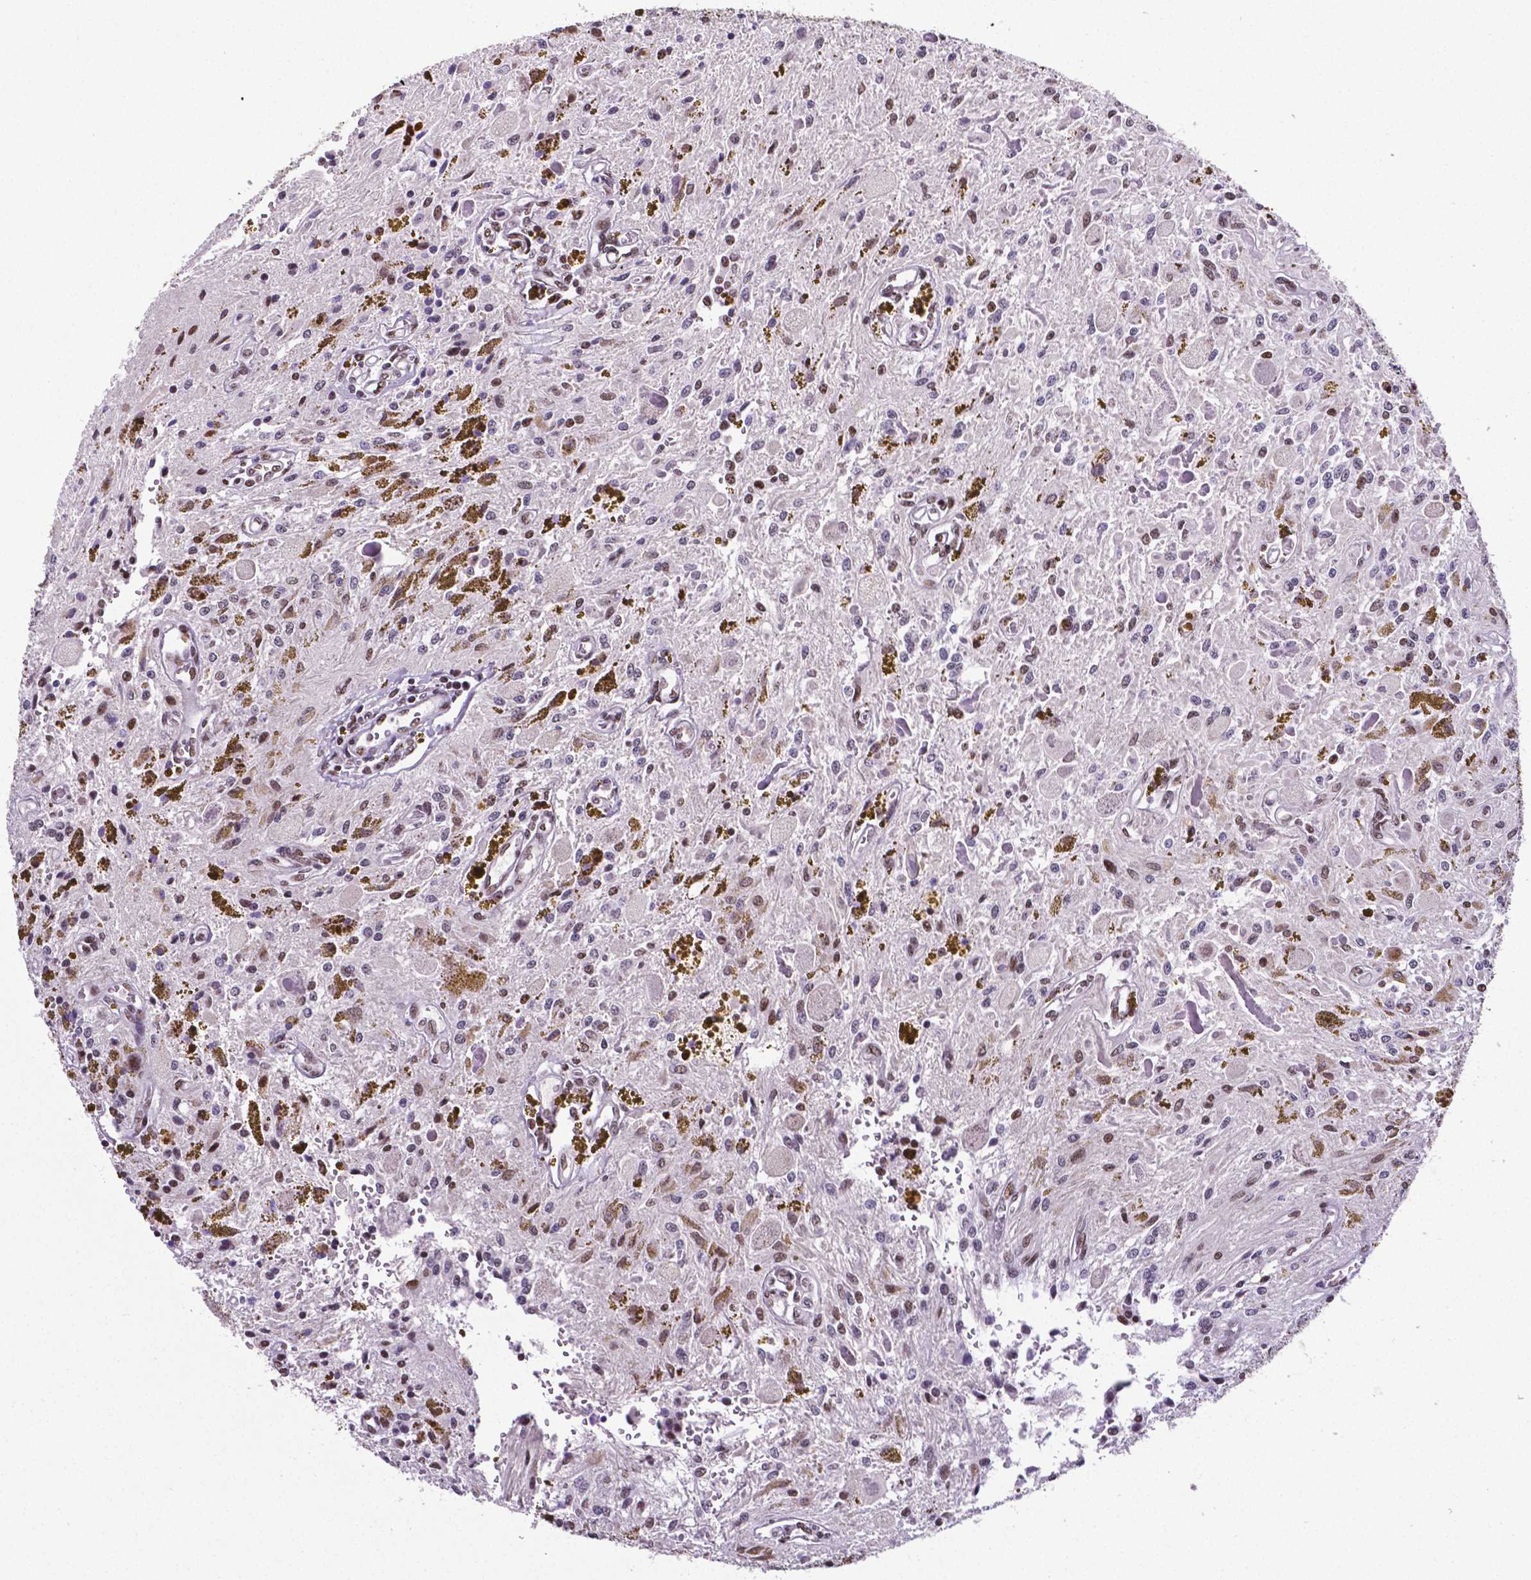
{"staining": {"intensity": "moderate", "quantity": "<25%", "location": "nuclear"}, "tissue": "glioma", "cell_type": "Tumor cells", "image_type": "cancer", "snomed": [{"axis": "morphology", "description": "Glioma, malignant, Low grade"}, {"axis": "topography", "description": "Cerebellum"}], "caption": "An immunohistochemistry histopathology image of tumor tissue is shown. Protein staining in brown labels moderate nuclear positivity in malignant glioma (low-grade) within tumor cells.", "gene": "REST", "patient": {"sex": "female", "age": 14}}